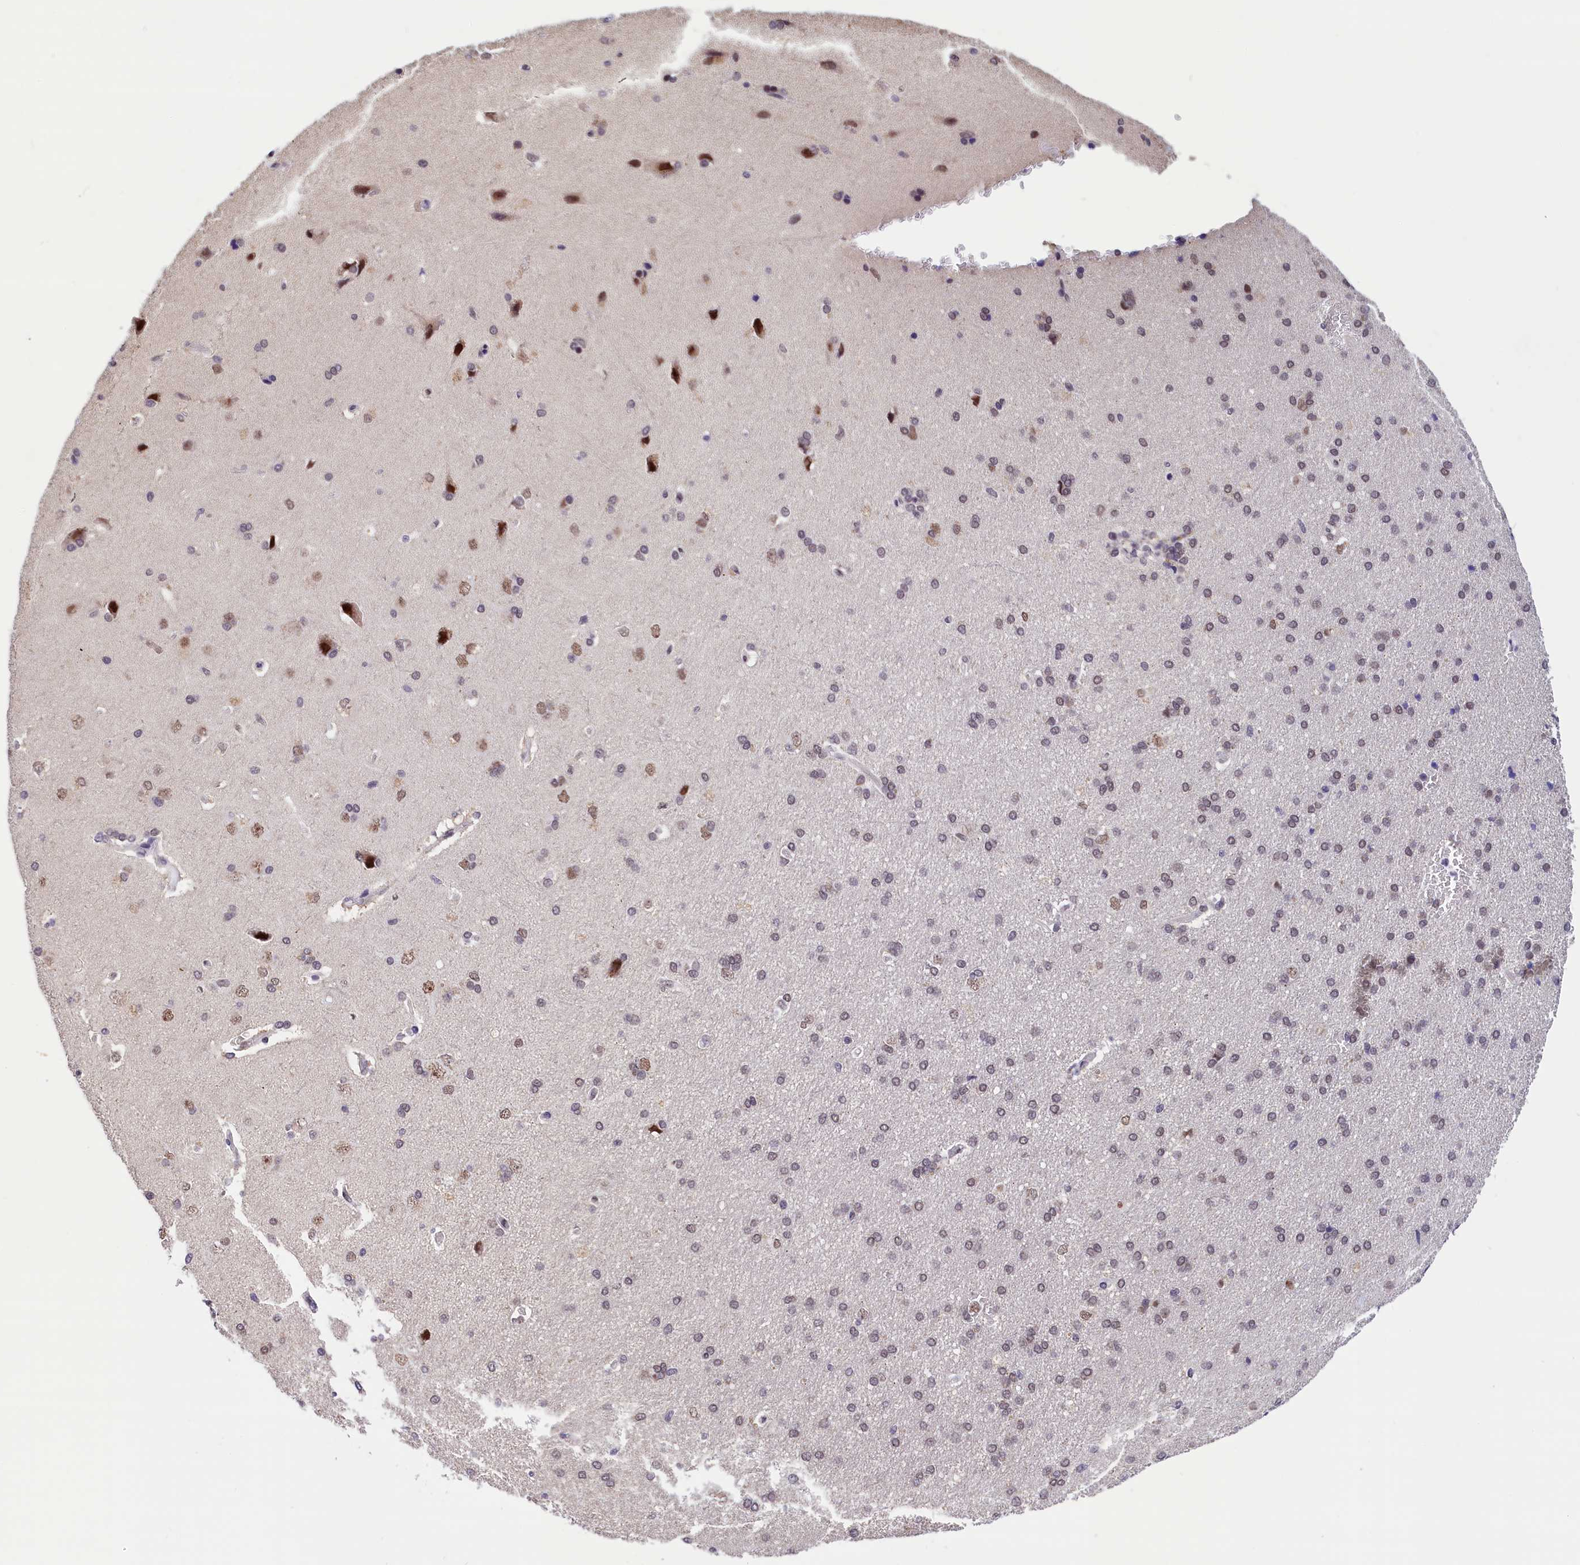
{"staining": {"intensity": "negative", "quantity": "none", "location": "none"}, "tissue": "cerebral cortex", "cell_type": "Endothelial cells", "image_type": "normal", "snomed": [{"axis": "morphology", "description": "Normal tissue, NOS"}, {"axis": "topography", "description": "Cerebral cortex"}], "caption": "Immunohistochemical staining of normal cerebral cortex displays no significant expression in endothelial cells.", "gene": "CDYL2", "patient": {"sex": "male", "age": 62}}